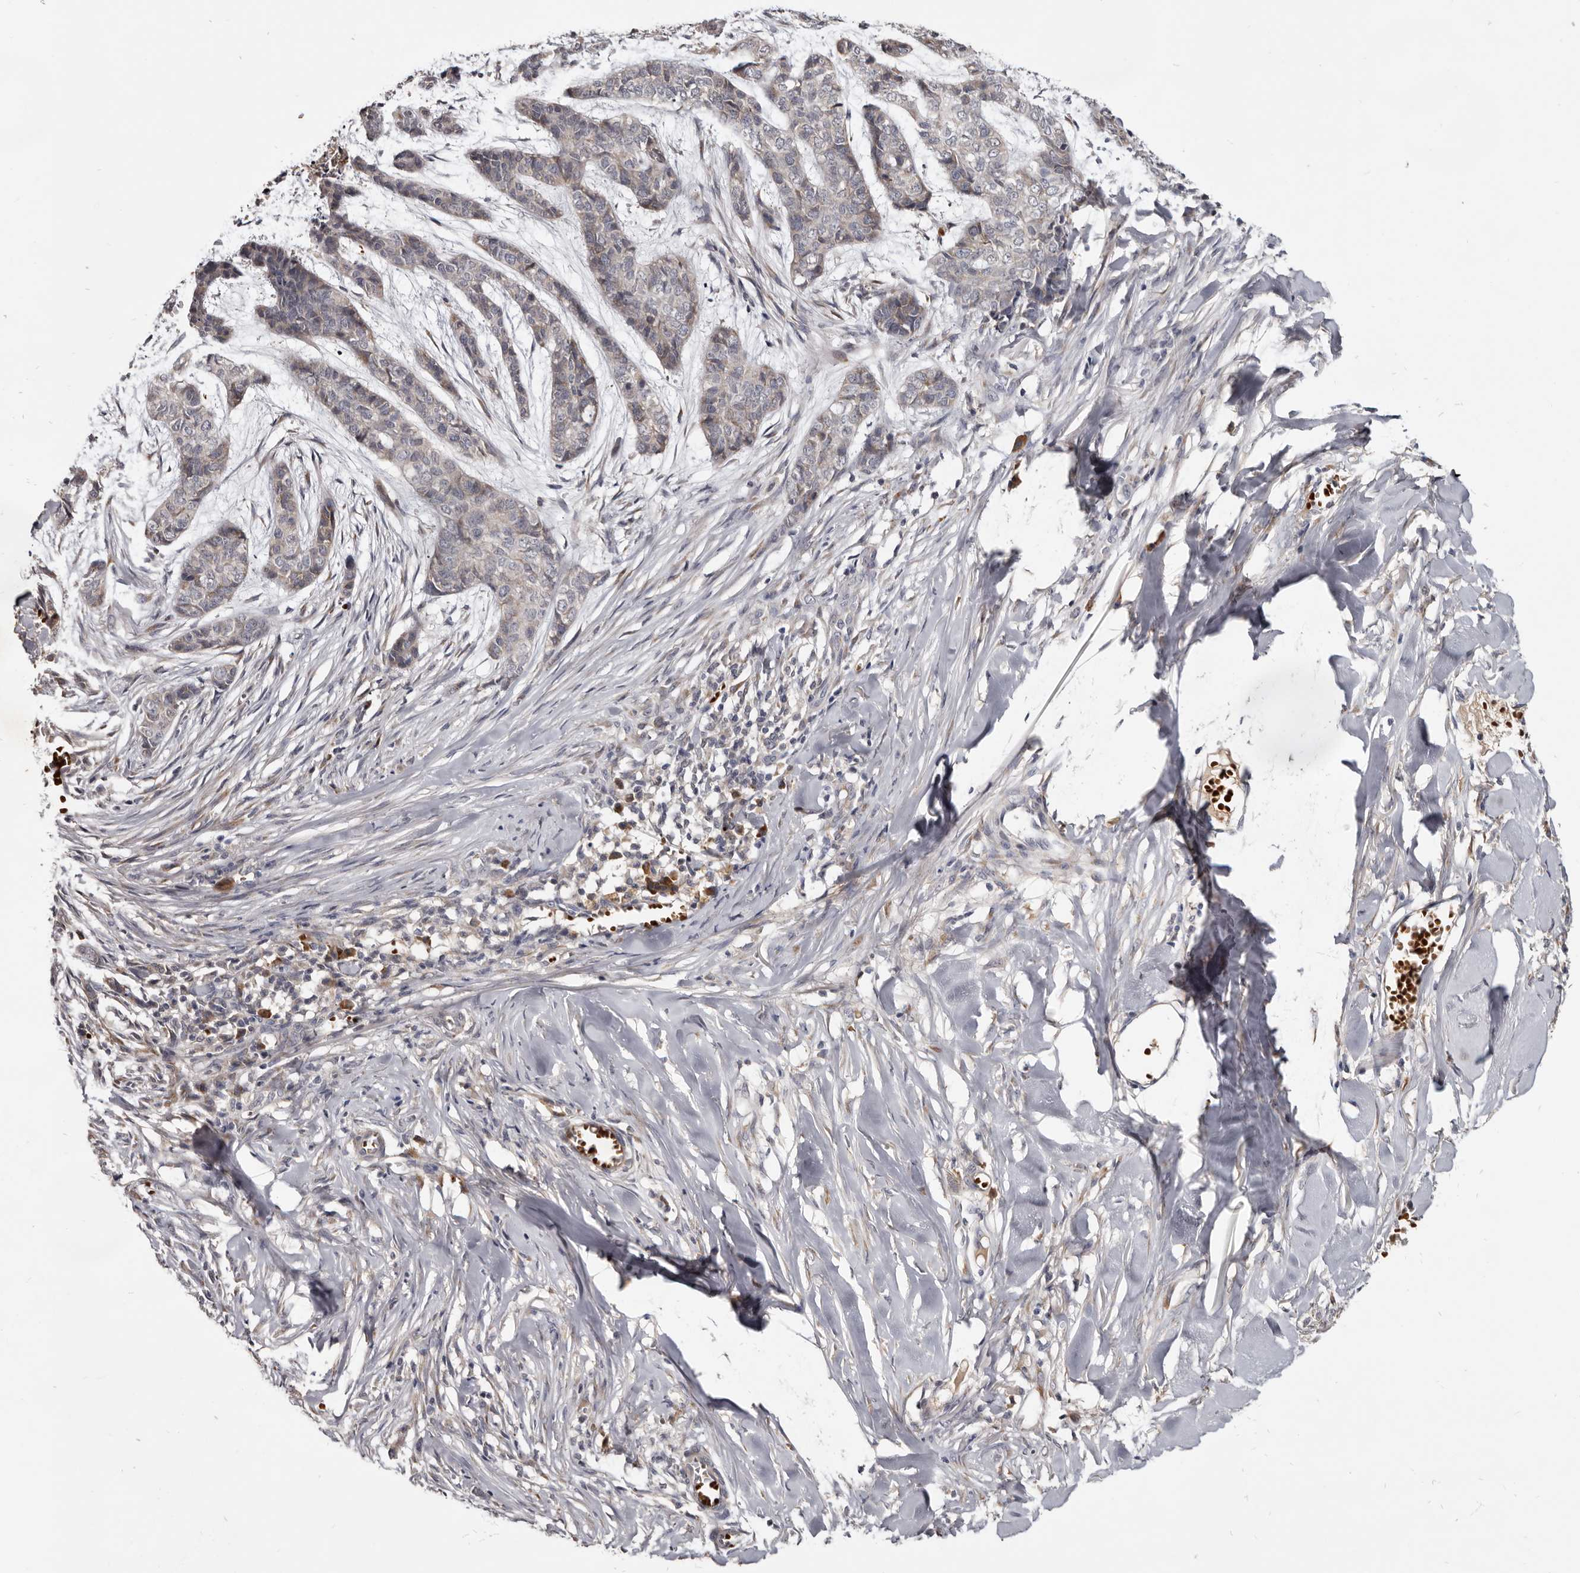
{"staining": {"intensity": "weak", "quantity": "<25%", "location": "cytoplasmic/membranous"}, "tissue": "skin cancer", "cell_type": "Tumor cells", "image_type": "cancer", "snomed": [{"axis": "morphology", "description": "Basal cell carcinoma"}, {"axis": "topography", "description": "Skin"}], "caption": "Protein analysis of skin cancer (basal cell carcinoma) demonstrates no significant positivity in tumor cells.", "gene": "NENF", "patient": {"sex": "female", "age": 64}}